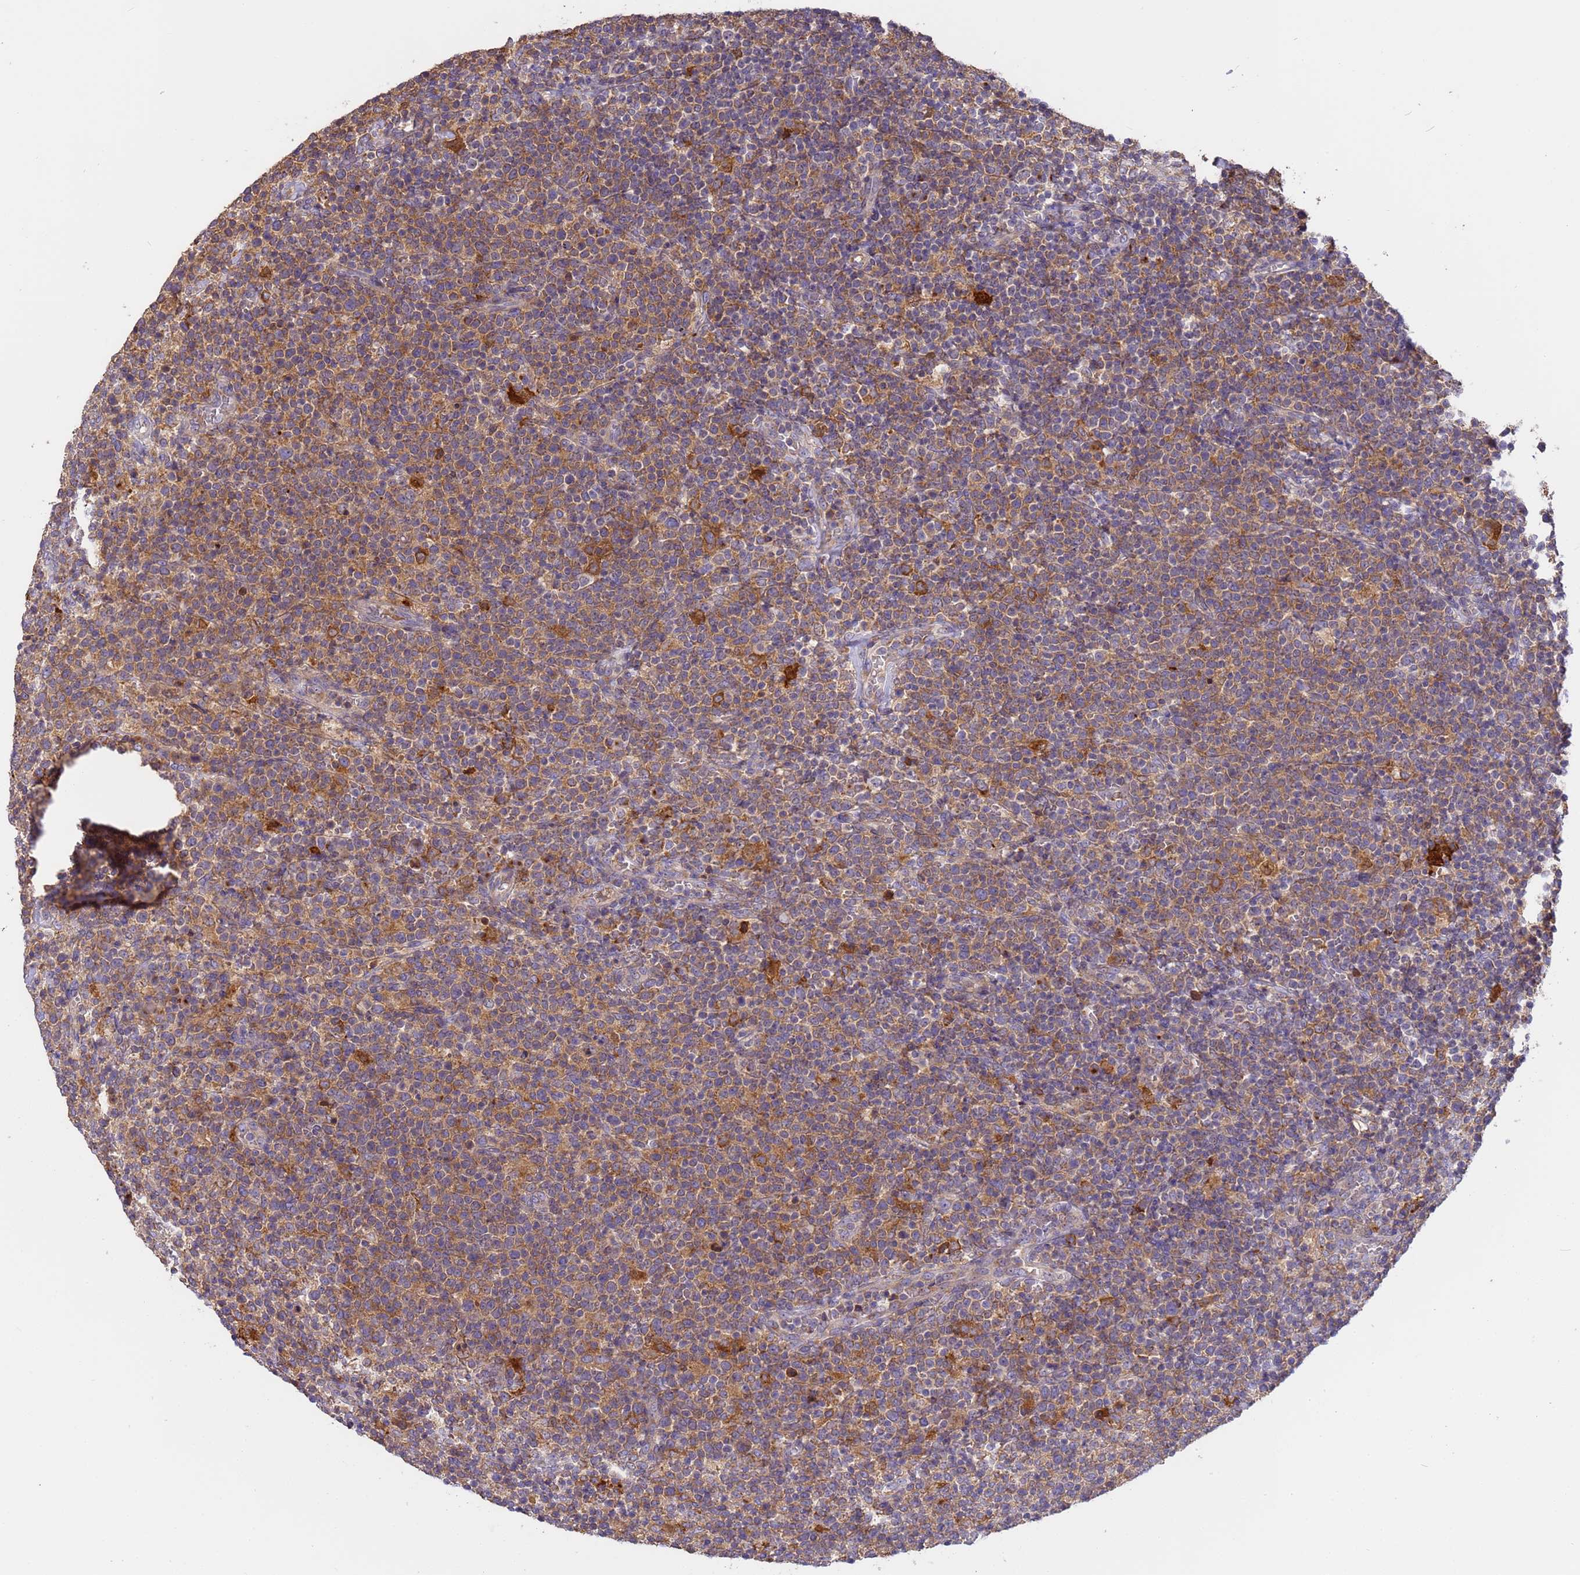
{"staining": {"intensity": "moderate", "quantity": "25%-75%", "location": "cytoplasmic/membranous"}, "tissue": "lymphoma", "cell_type": "Tumor cells", "image_type": "cancer", "snomed": [{"axis": "morphology", "description": "Malignant lymphoma, non-Hodgkin's type, High grade"}, {"axis": "topography", "description": "Lymph node"}], "caption": "Tumor cells demonstrate medium levels of moderate cytoplasmic/membranous expression in about 25%-75% of cells in human malignant lymphoma, non-Hodgkin's type (high-grade). (Stains: DAB in brown, nuclei in blue, Microscopy: brightfield microscopy at high magnification).", "gene": "M6PR", "patient": {"sex": "male", "age": 61}}